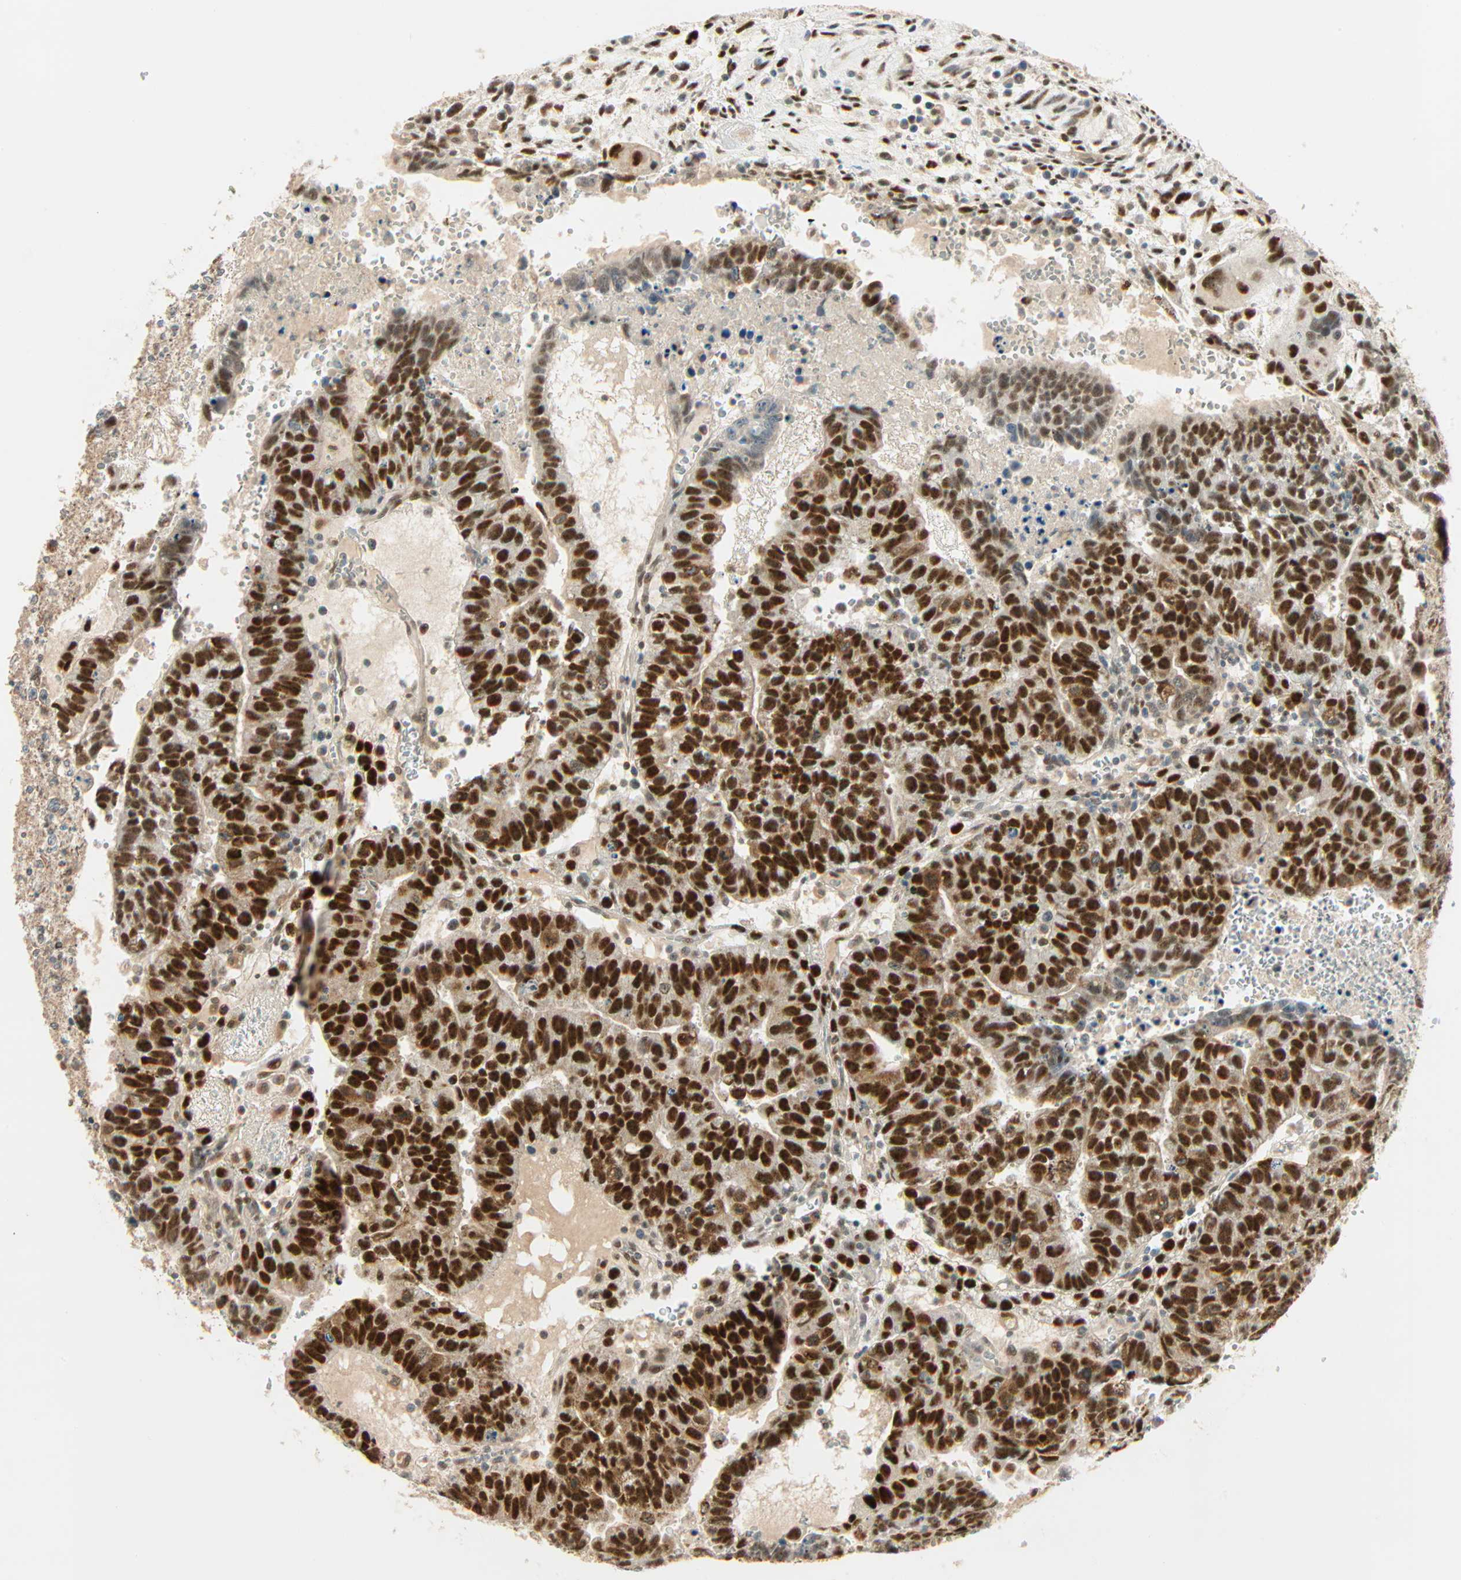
{"staining": {"intensity": "strong", "quantity": ">75%", "location": "nuclear"}, "tissue": "testis cancer", "cell_type": "Tumor cells", "image_type": "cancer", "snomed": [{"axis": "morphology", "description": "Seminoma, NOS"}, {"axis": "morphology", "description": "Carcinoma, Embryonal, NOS"}, {"axis": "topography", "description": "Testis"}], "caption": "The immunohistochemical stain highlights strong nuclear positivity in tumor cells of testis cancer (embryonal carcinoma) tissue.", "gene": "PNPLA6", "patient": {"sex": "male", "age": 52}}